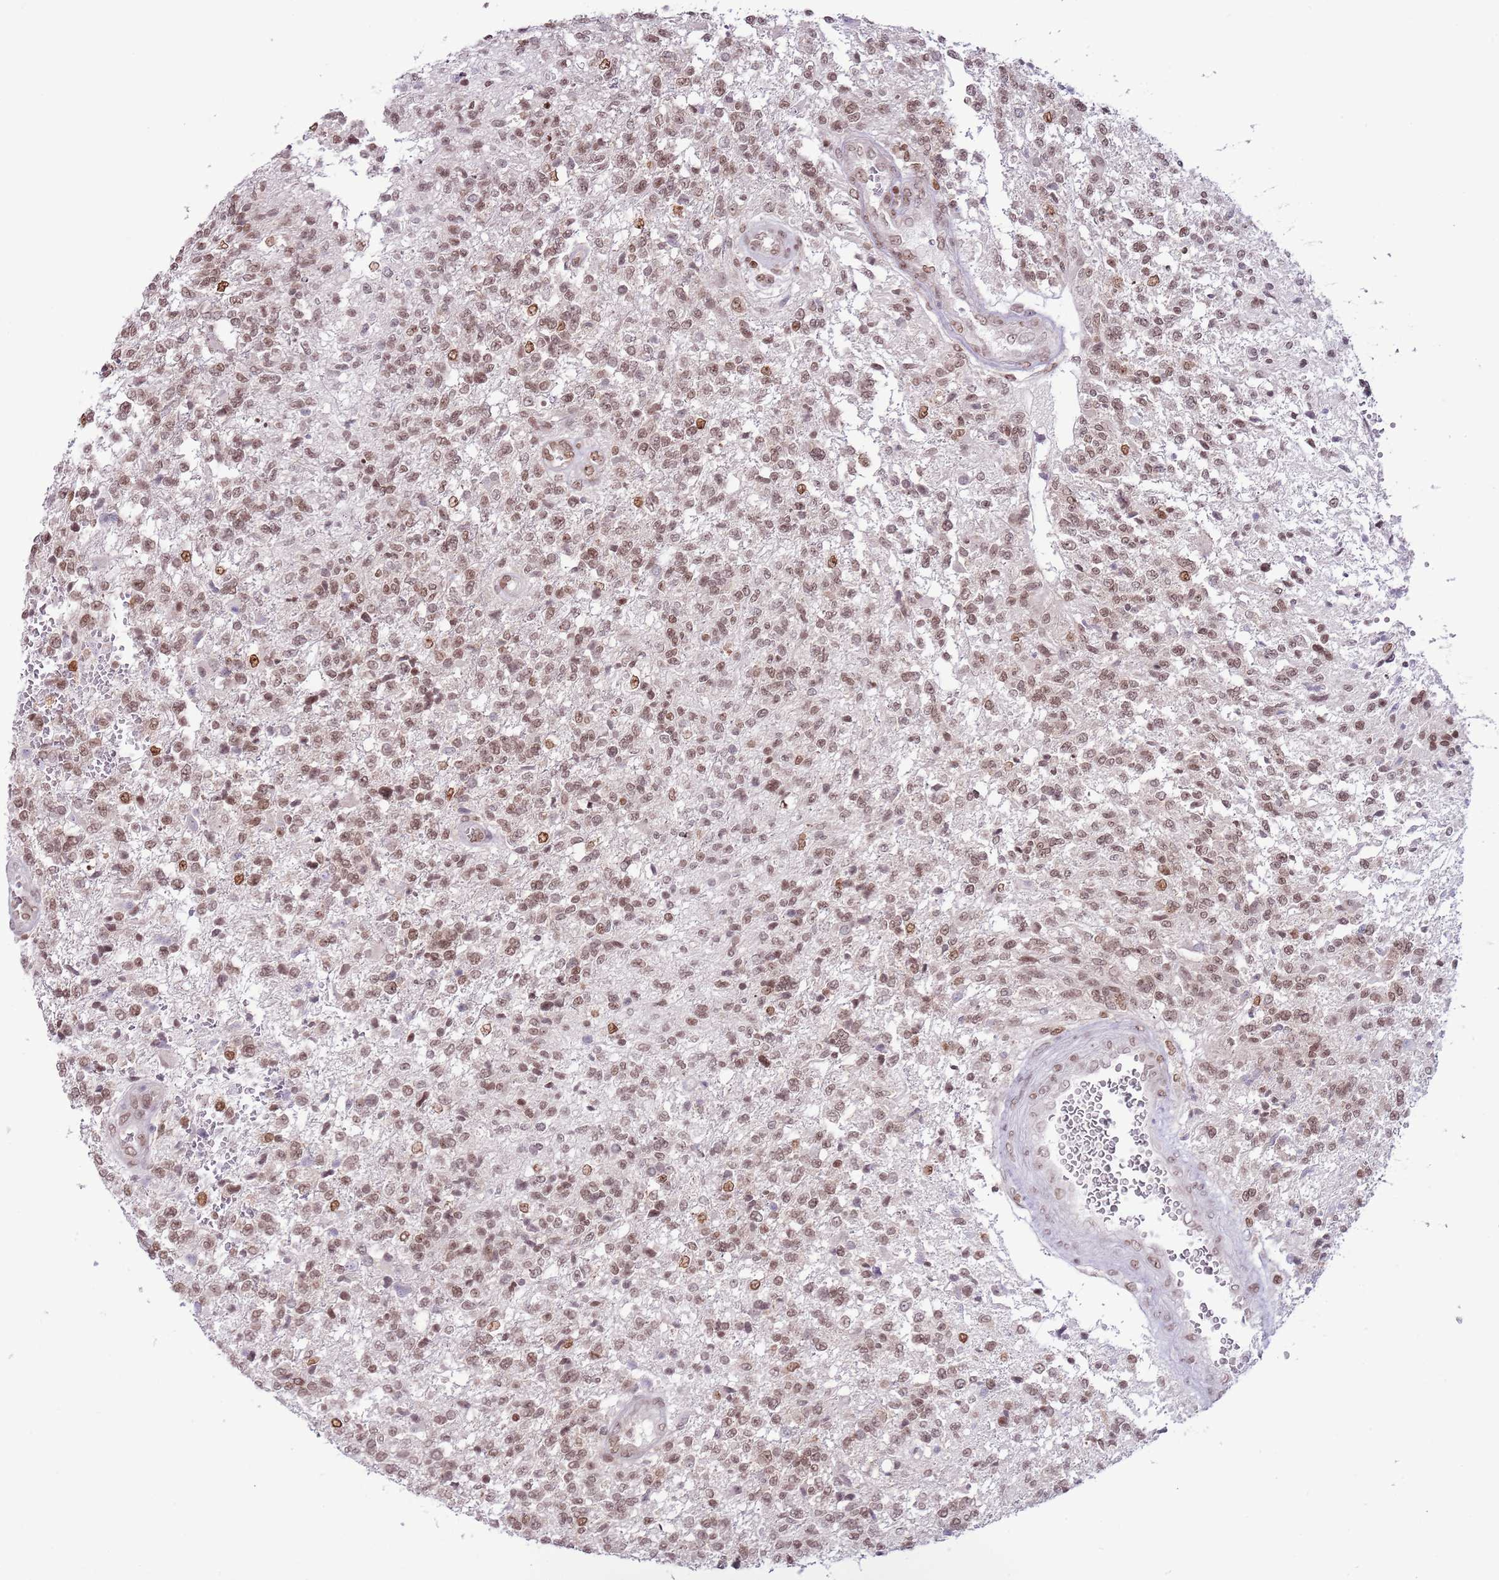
{"staining": {"intensity": "moderate", "quantity": ">75%", "location": "nuclear"}, "tissue": "glioma", "cell_type": "Tumor cells", "image_type": "cancer", "snomed": [{"axis": "morphology", "description": "Glioma, malignant, High grade"}, {"axis": "topography", "description": "Brain"}], "caption": "The histopathology image demonstrates immunohistochemical staining of glioma. There is moderate nuclear positivity is seen in approximately >75% of tumor cells. (IHC, brightfield microscopy, high magnification).", "gene": "SELENOH", "patient": {"sex": "male", "age": 56}}